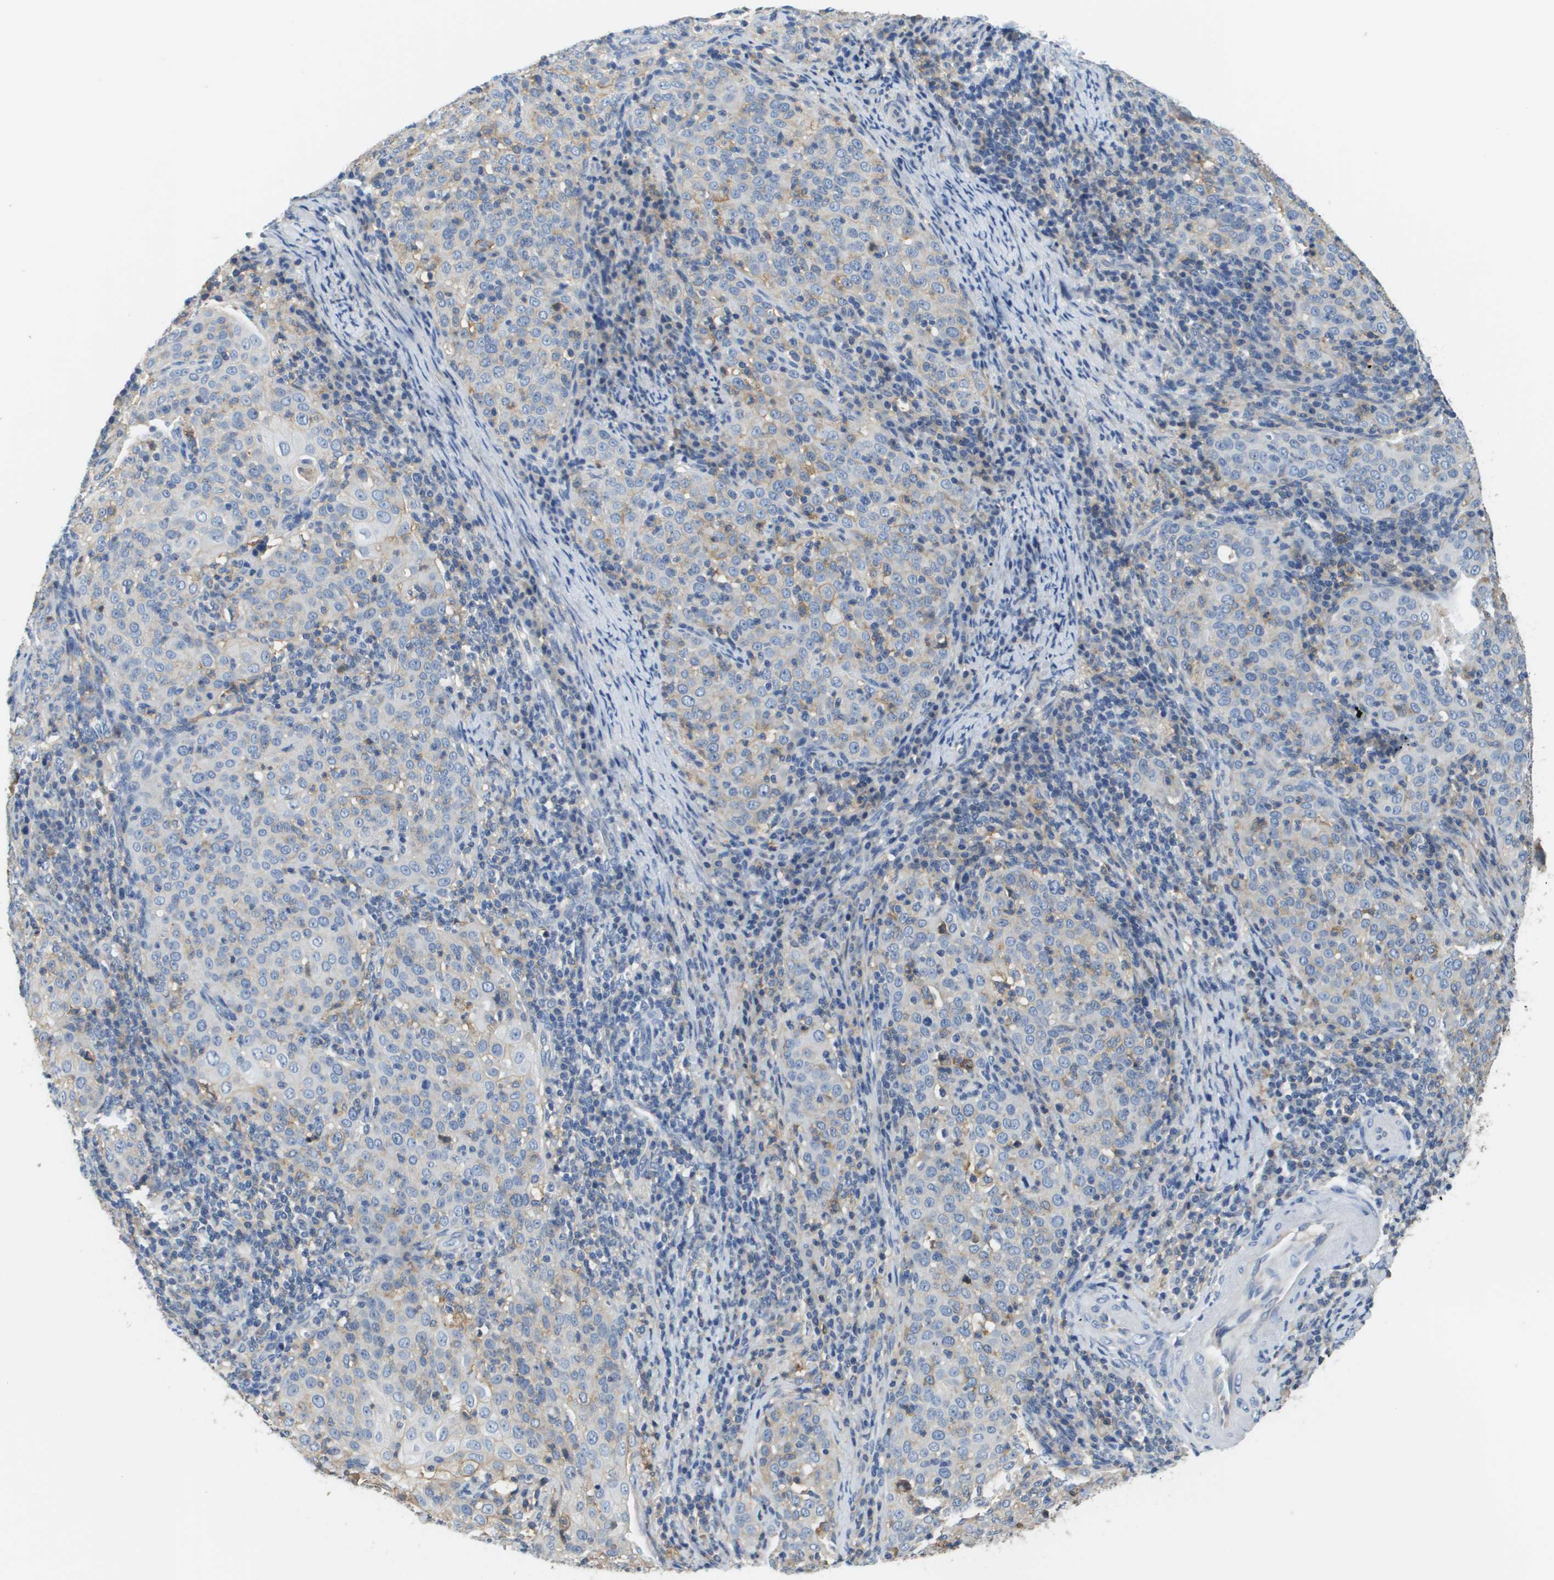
{"staining": {"intensity": "negative", "quantity": "none", "location": "none"}, "tissue": "cervical cancer", "cell_type": "Tumor cells", "image_type": "cancer", "snomed": [{"axis": "morphology", "description": "Squamous cell carcinoma, NOS"}, {"axis": "topography", "description": "Cervix"}], "caption": "An image of human cervical cancer (squamous cell carcinoma) is negative for staining in tumor cells. (DAB (3,3'-diaminobenzidine) immunohistochemistry with hematoxylin counter stain).", "gene": "SLC16A3", "patient": {"sex": "female", "age": 51}}